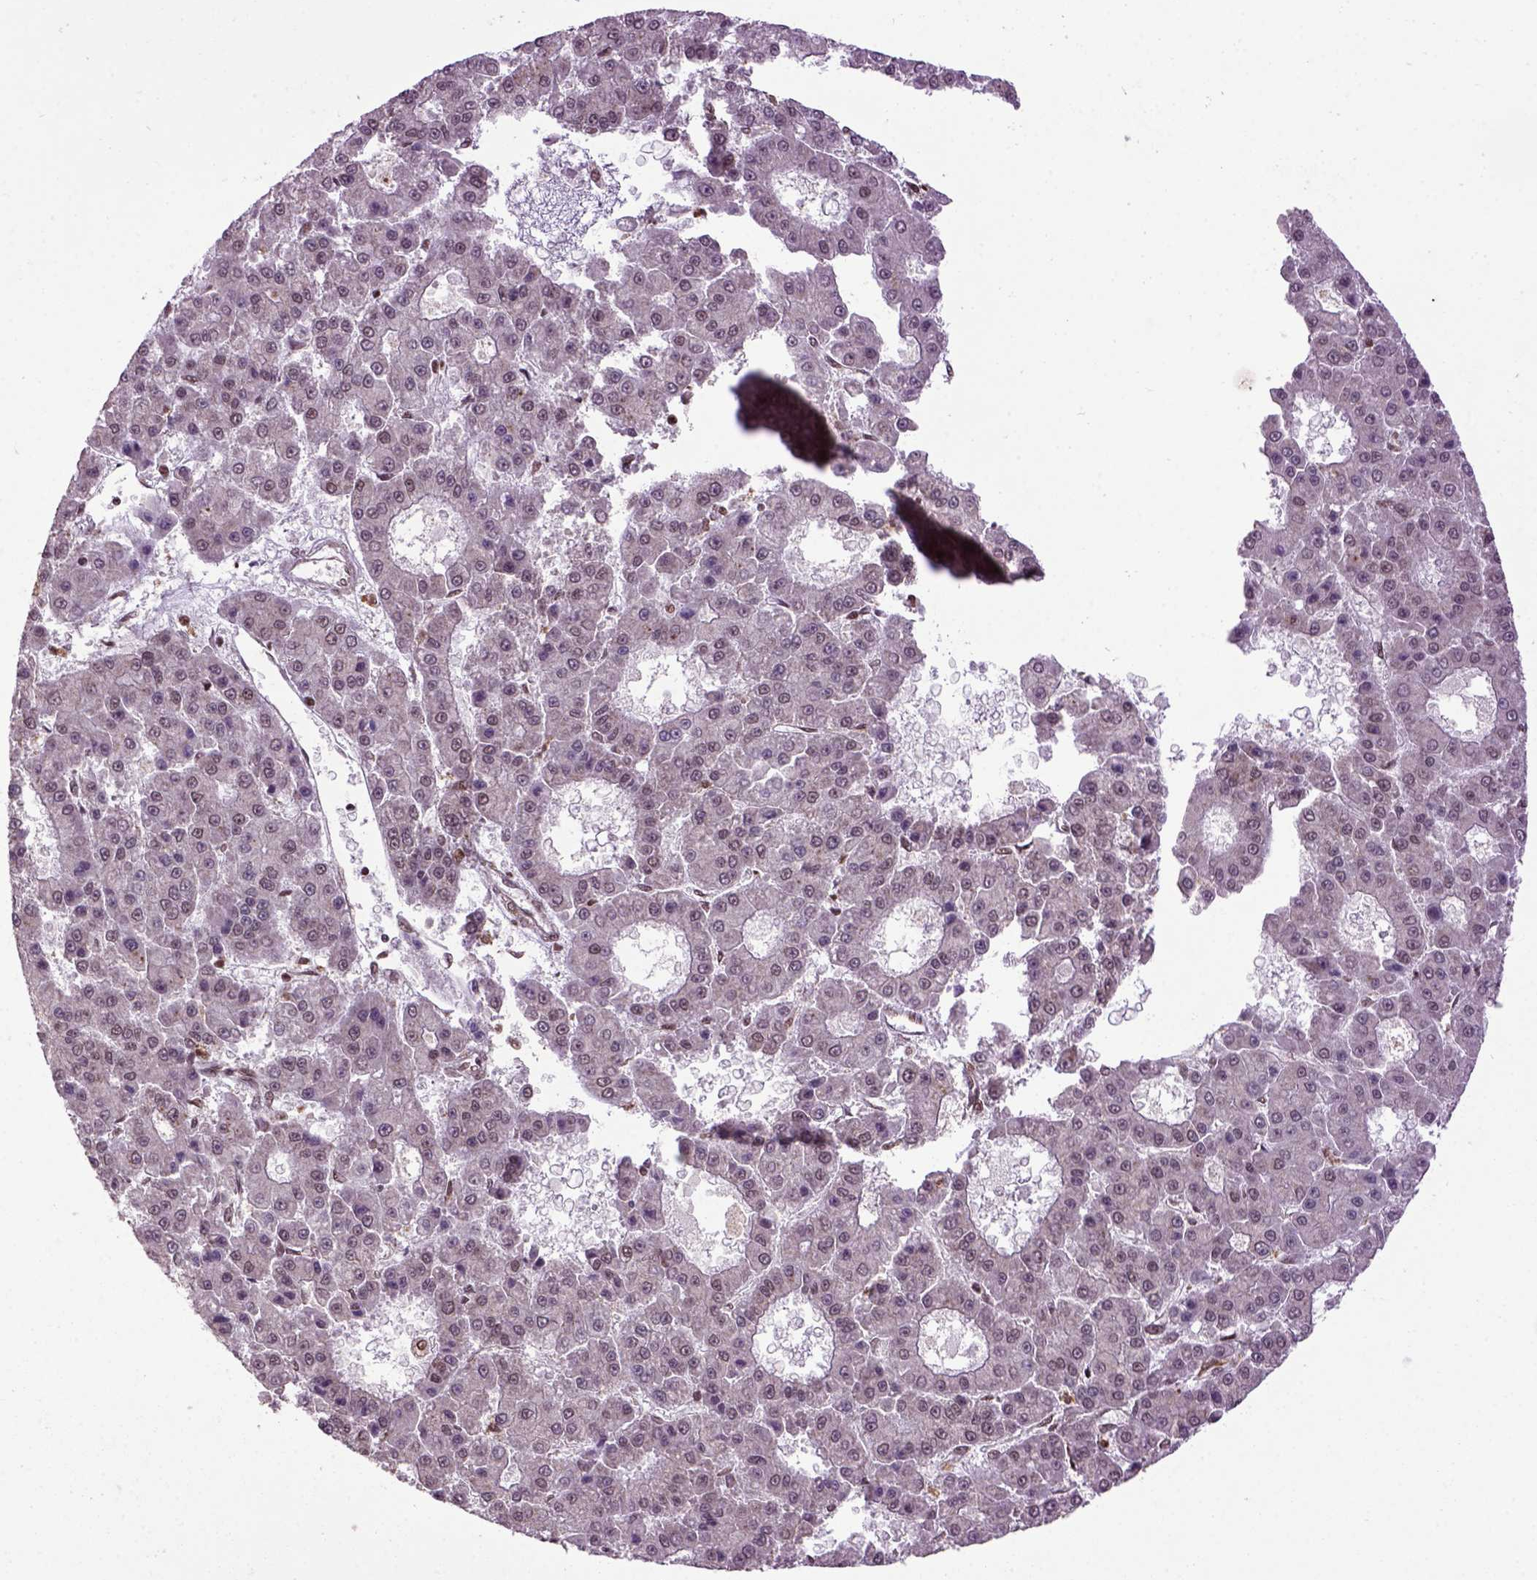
{"staining": {"intensity": "weak", "quantity": "<25%", "location": "nuclear"}, "tissue": "liver cancer", "cell_type": "Tumor cells", "image_type": "cancer", "snomed": [{"axis": "morphology", "description": "Carcinoma, Hepatocellular, NOS"}, {"axis": "topography", "description": "Liver"}], "caption": "Immunohistochemistry histopathology image of liver cancer stained for a protein (brown), which displays no staining in tumor cells. (Stains: DAB (3,3'-diaminobenzidine) immunohistochemistry (IHC) with hematoxylin counter stain, Microscopy: brightfield microscopy at high magnification).", "gene": "CELF1", "patient": {"sex": "male", "age": 70}}